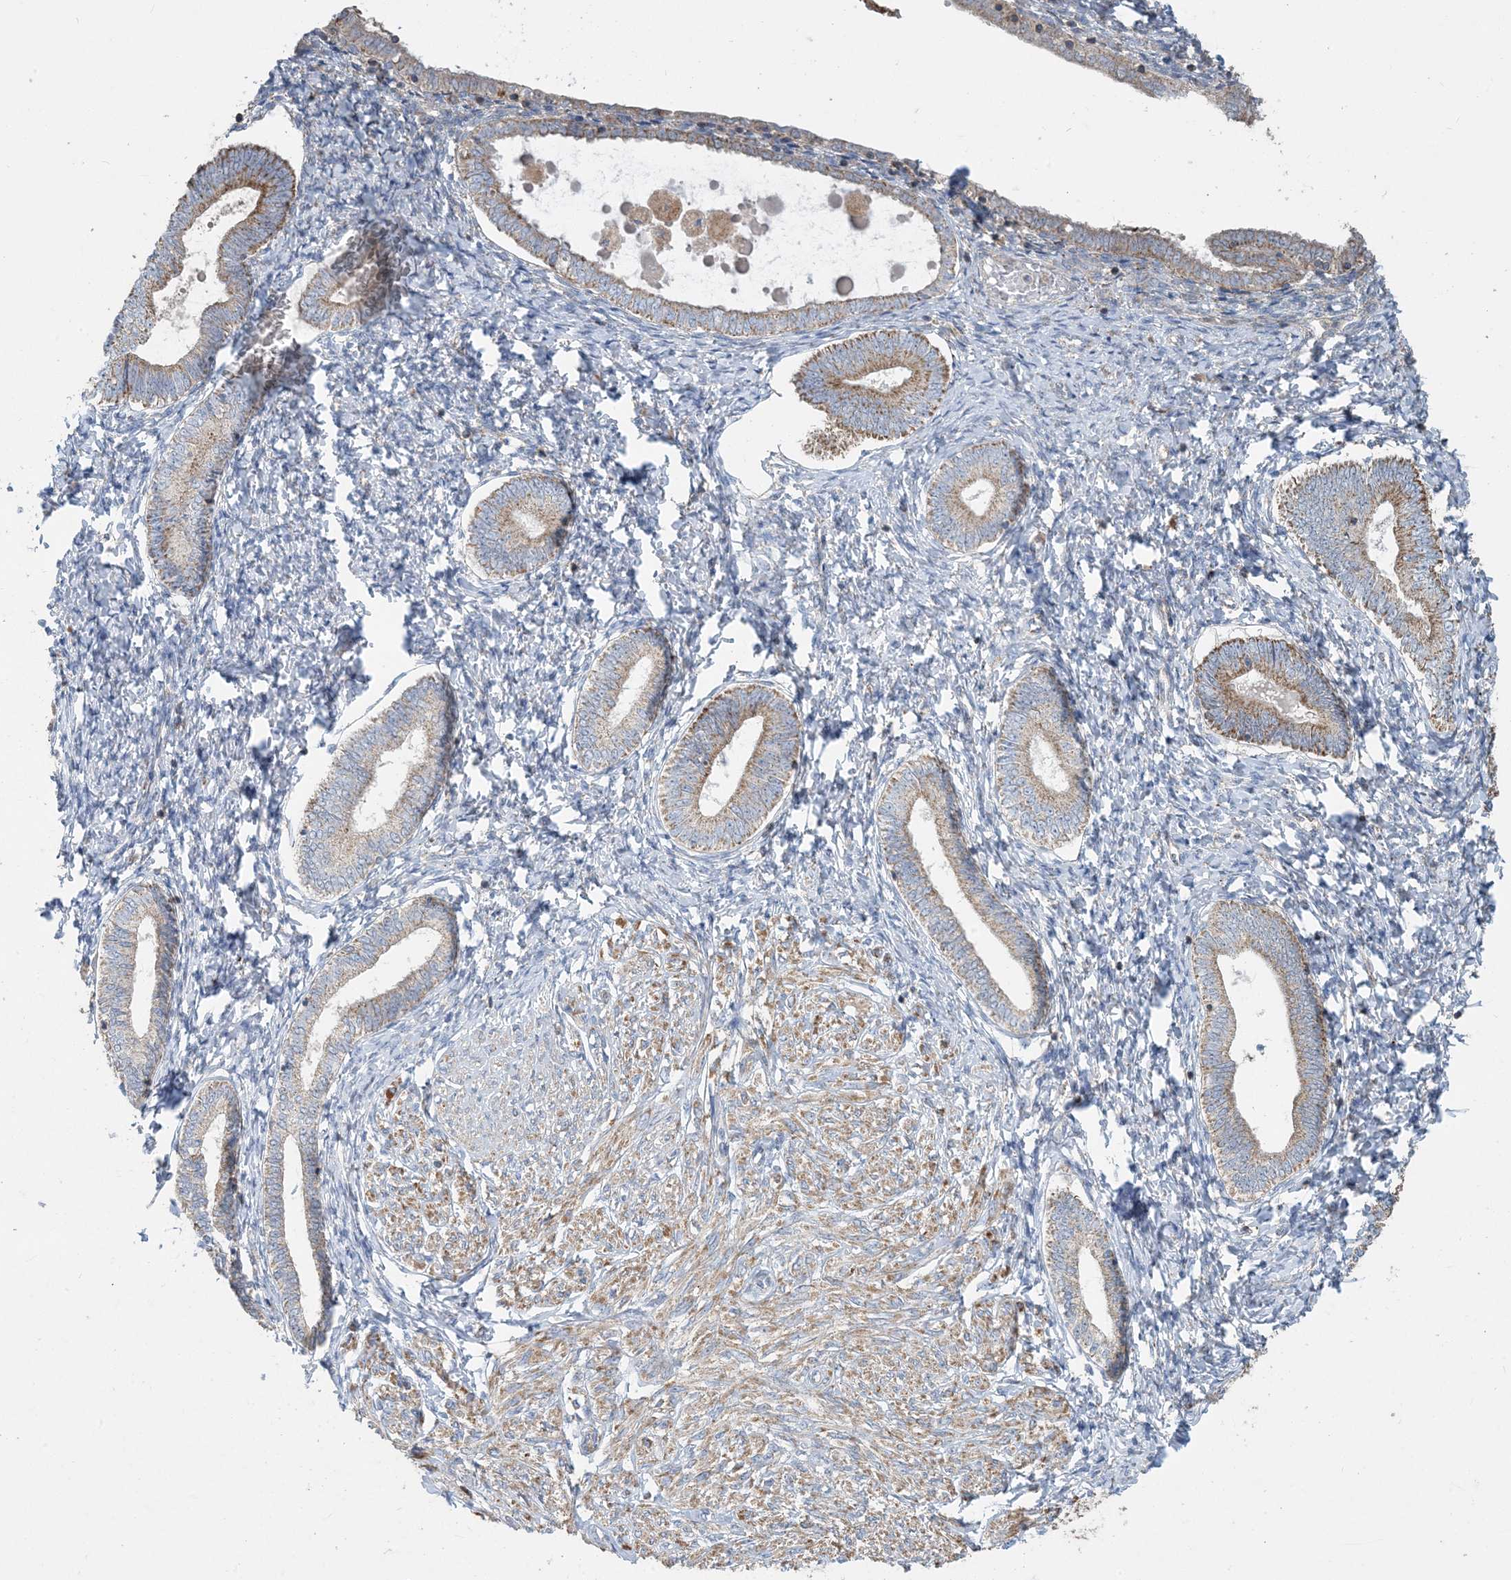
{"staining": {"intensity": "weak", "quantity": "<25%", "location": "cytoplasmic/membranous"}, "tissue": "endometrium", "cell_type": "Cells in endometrial stroma", "image_type": "normal", "snomed": [{"axis": "morphology", "description": "Normal tissue, NOS"}, {"axis": "topography", "description": "Endometrium"}], "caption": "Immunohistochemistry histopathology image of unremarkable endometrium: endometrium stained with DAB demonstrates no significant protein positivity in cells in endometrial stroma.", "gene": "ECHDC1", "patient": {"sex": "female", "age": 72}}